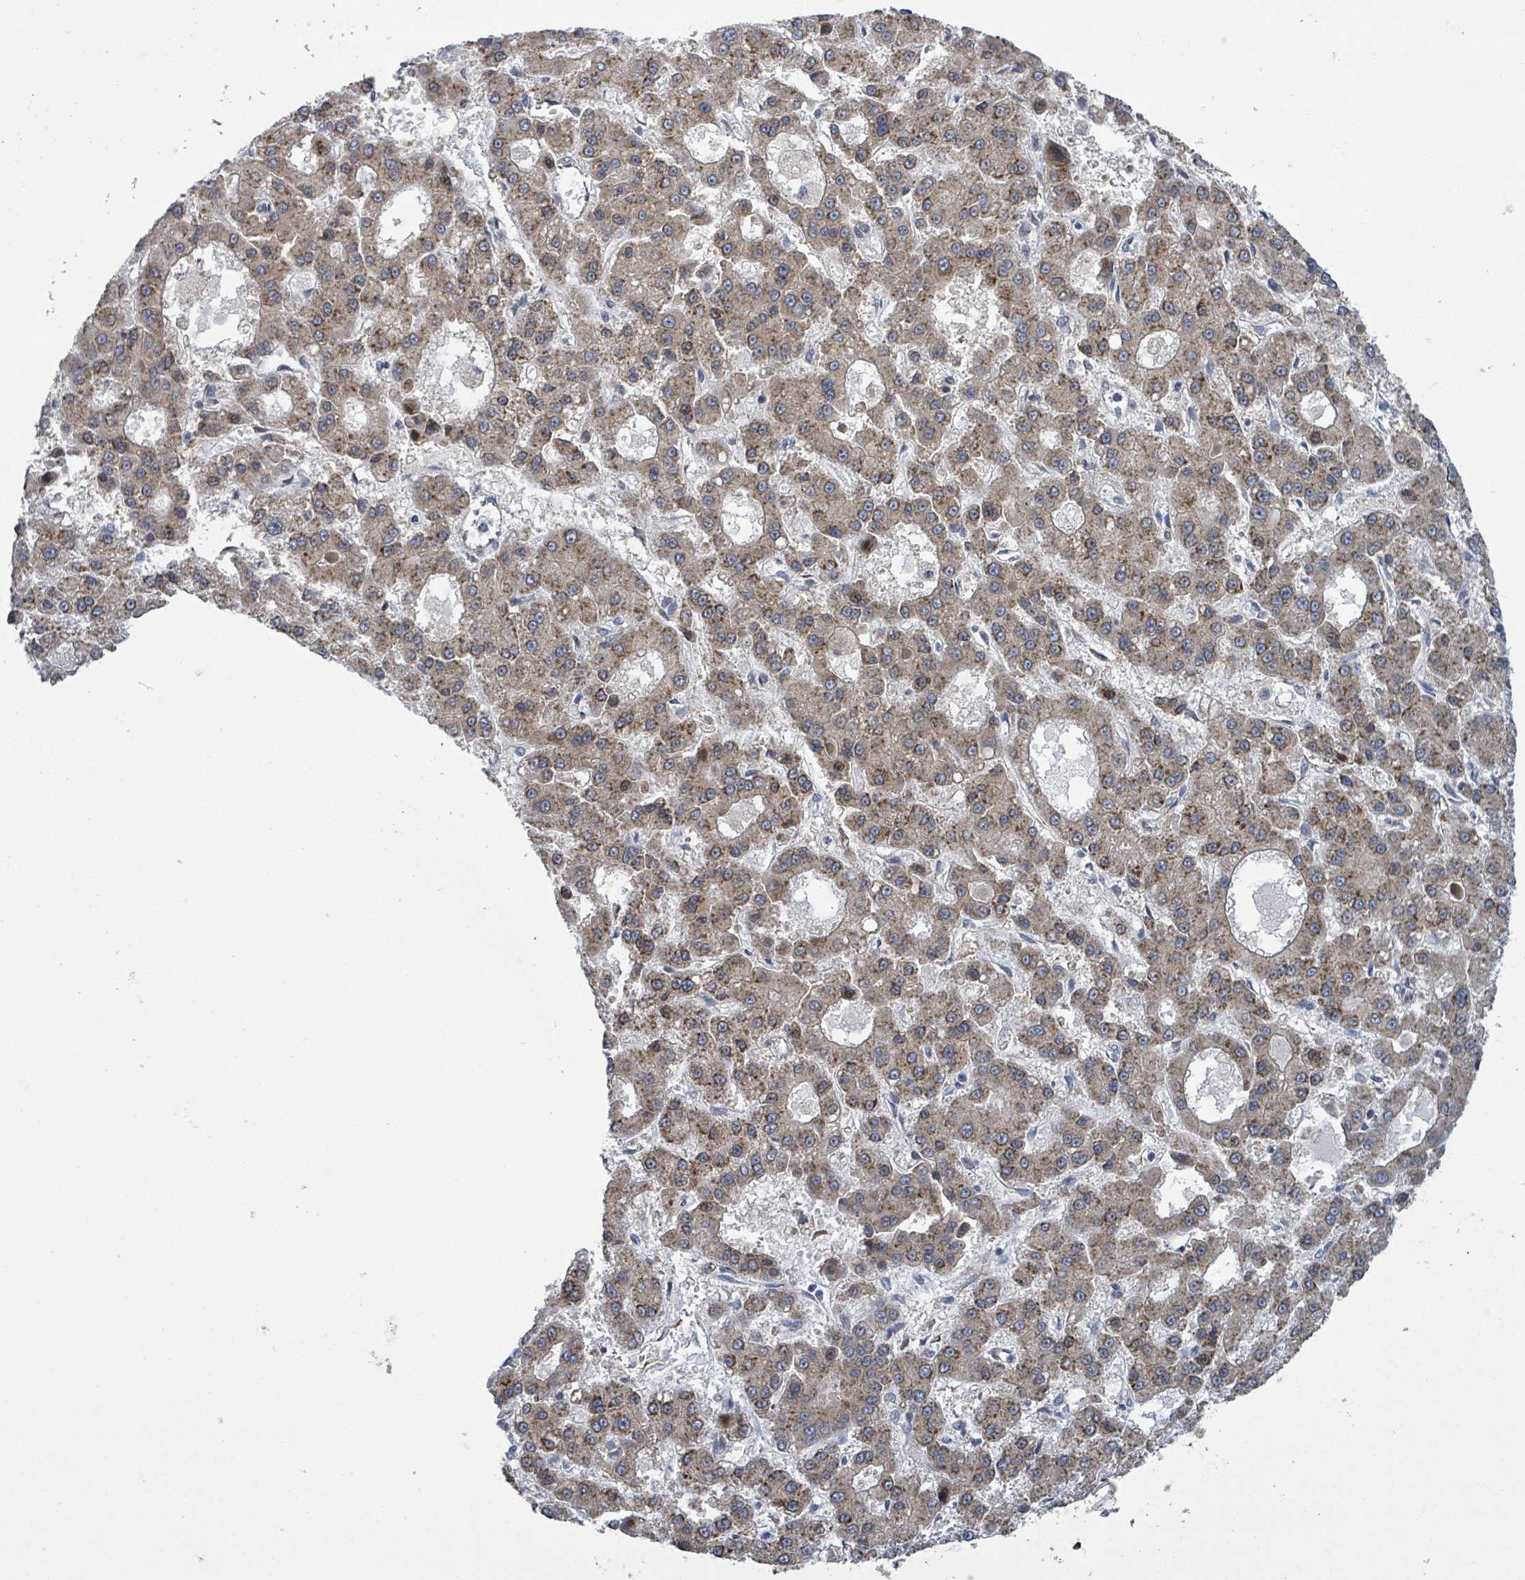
{"staining": {"intensity": "moderate", "quantity": "25%-75%", "location": "cytoplasmic/membranous"}, "tissue": "liver cancer", "cell_type": "Tumor cells", "image_type": "cancer", "snomed": [{"axis": "morphology", "description": "Carcinoma, Hepatocellular, NOS"}, {"axis": "topography", "description": "Liver"}], "caption": "Immunohistochemical staining of hepatocellular carcinoma (liver) reveals medium levels of moderate cytoplasmic/membranous staining in approximately 25%-75% of tumor cells. (Brightfield microscopy of DAB IHC at high magnification).", "gene": "NOMO1", "patient": {"sex": "male", "age": 70}}